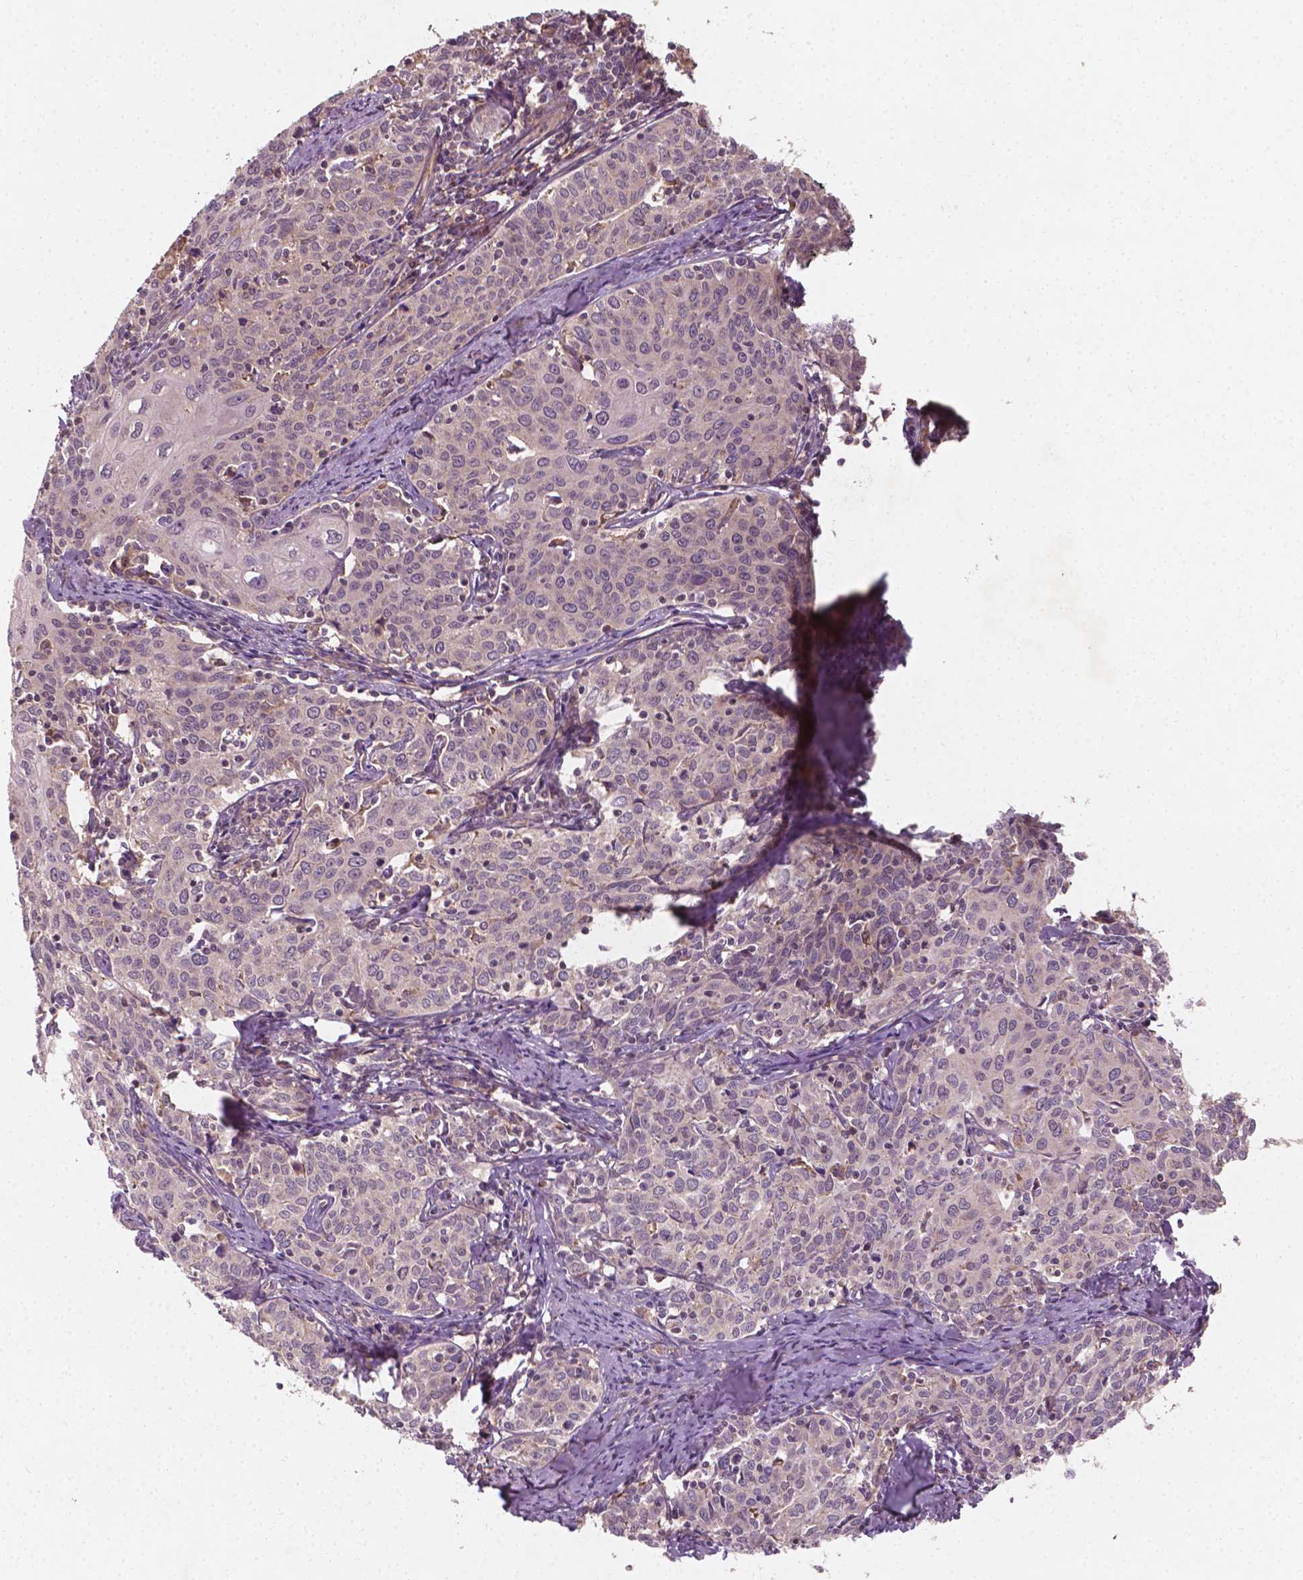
{"staining": {"intensity": "negative", "quantity": "none", "location": "none"}, "tissue": "cervical cancer", "cell_type": "Tumor cells", "image_type": "cancer", "snomed": [{"axis": "morphology", "description": "Squamous cell carcinoma, NOS"}, {"axis": "topography", "description": "Cervix"}], "caption": "Immunohistochemistry micrograph of human cervical cancer stained for a protein (brown), which shows no expression in tumor cells. (Brightfield microscopy of DAB (3,3'-diaminobenzidine) immunohistochemistry at high magnification).", "gene": "CYFIP2", "patient": {"sex": "female", "age": 62}}